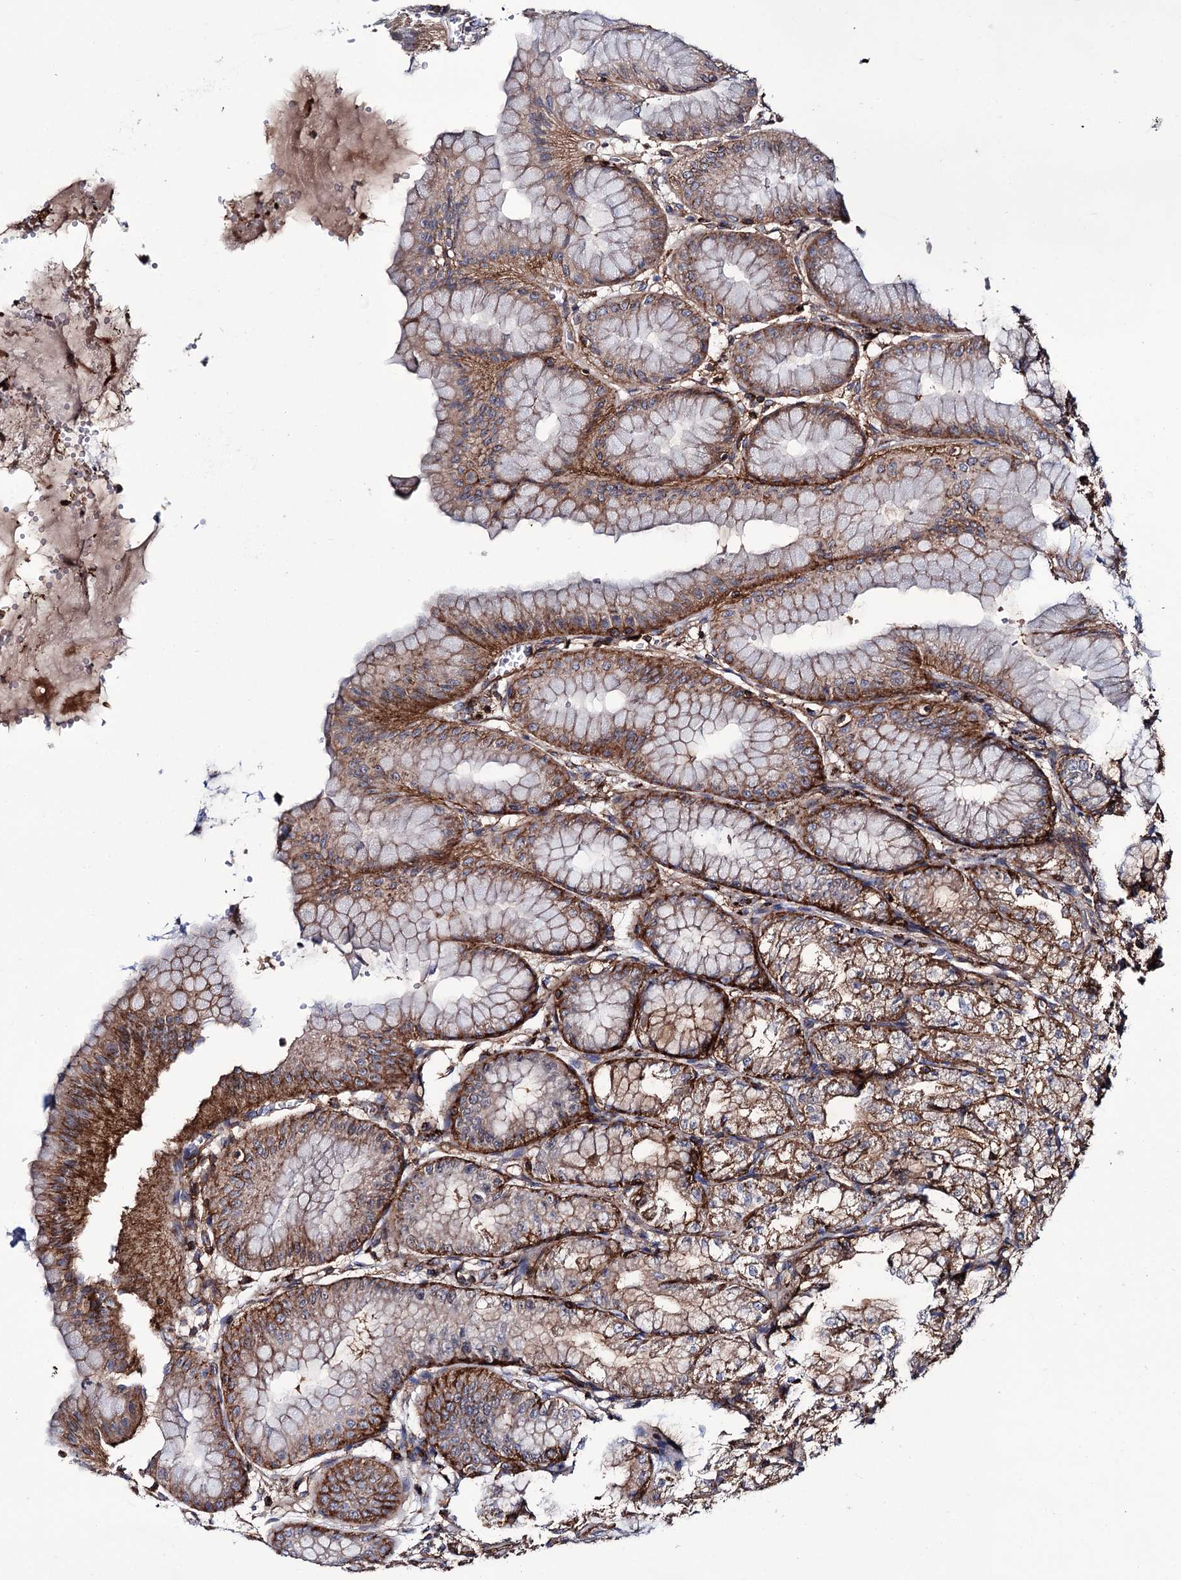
{"staining": {"intensity": "moderate", "quantity": ">75%", "location": "cytoplasmic/membranous"}, "tissue": "stomach", "cell_type": "Glandular cells", "image_type": "normal", "snomed": [{"axis": "morphology", "description": "Normal tissue, NOS"}, {"axis": "topography", "description": "Stomach, lower"}], "caption": "This is a photomicrograph of immunohistochemistry staining of benign stomach, which shows moderate positivity in the cytoplasmic/membranous of glandular cells.", "gene": "DEF6", "patient": {"sex": "male", "age": 71}}